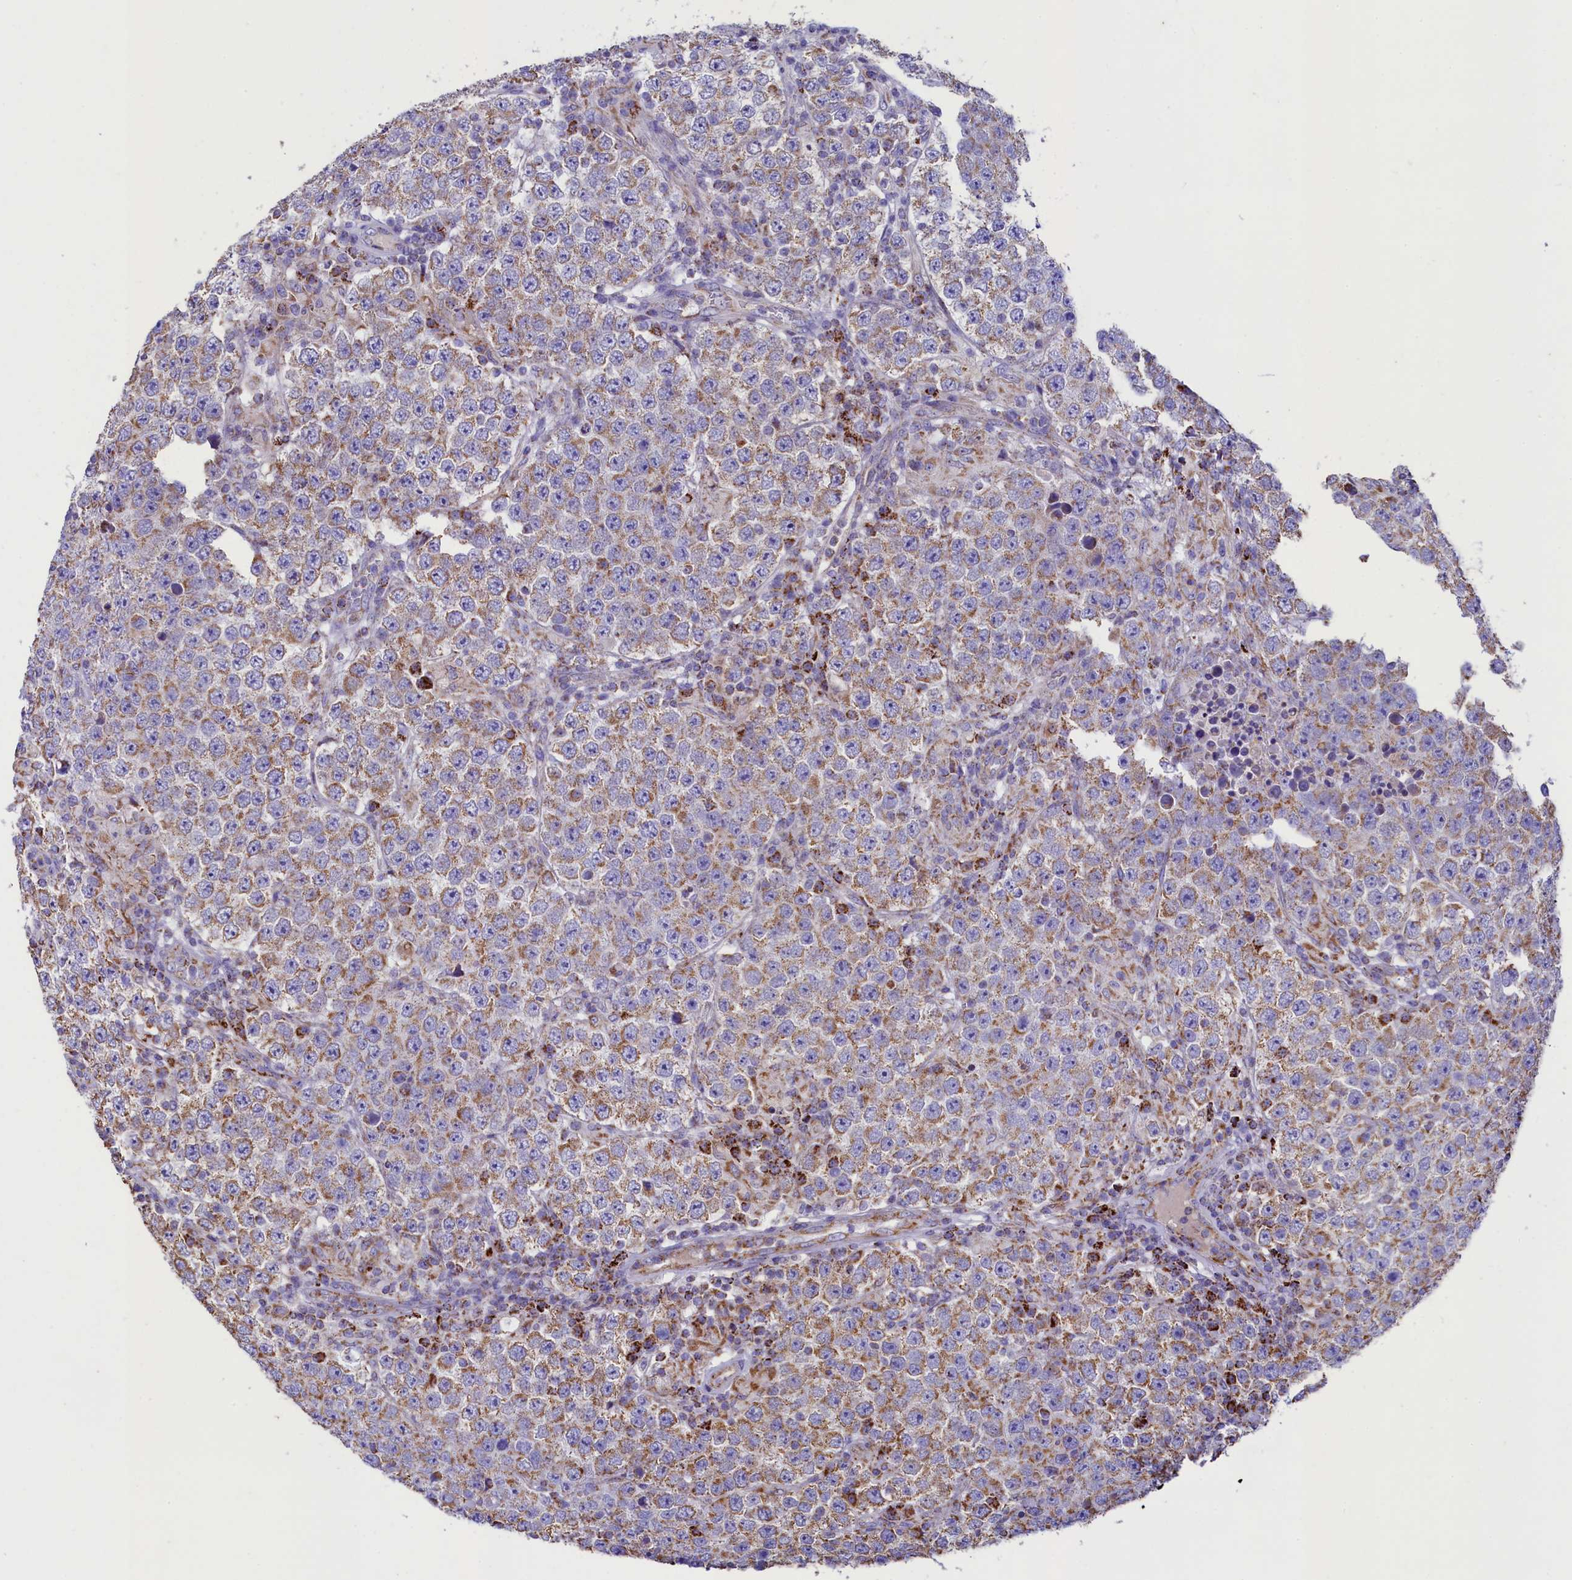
{"staining": {"intensity": "moderate", "quantity": "25%-75%", "location": "cytoplasmic/membranous"}, "tissue": "testis cancer", "cell_type": "Tumor cells", "image_type": "cancer", "snomed": [{"axis": "morphology", "description": "Normal tissue, NOS"}, {"axis": "morphology", "description": "Urothelial carcinoma, High grade"}, {"axis": "morphology", "description": "Seminoma, NOS"}, {"axis": "morphology", "description": "Carcinoma, Embryonal, NOS"}, {"axis": "topography", "description": "Urinary bladder"}, {"axis": "topography", "description": "Testis"}], "caption": "The histopathology image displays immunohistochemical staining of testis cancer. There is moderate cytoplasmic/membranous expression is present in about 25%-75% of tumor cells. The protein of interest is stained brown, and the nuclei are stained in blue (DAB IHC with brightfield microscopy, high magnification).", "gene": "IDH3A", "patient": {"sex": "male", "age": 41}}